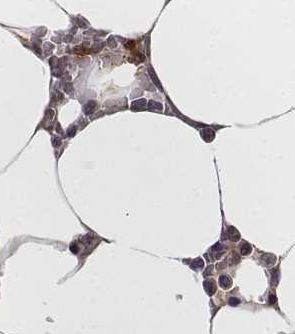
{"staining": {"intensity": "moderate", "quantity": "25%-75%", "location": "cytoplasmic/membranous,nuclear"}, "tissue": "bone marrow", "cell_type": "Hematopoietic cells", "image_type": "normal", "snomed": [{"axis": "morphology", "description": "Normal tissue, NOS"}, {"axis": "topography", "description": "Bone marrow"}], "caption": "Protein expression analysis of benign bone marrow exhibits moderate cytoplasmic/membranous,nuclear positivity in approximately 25%-75% of hematopoietic cells.", "gene": "PHGDH", "patient": {"sex": "female", "age": 52}}